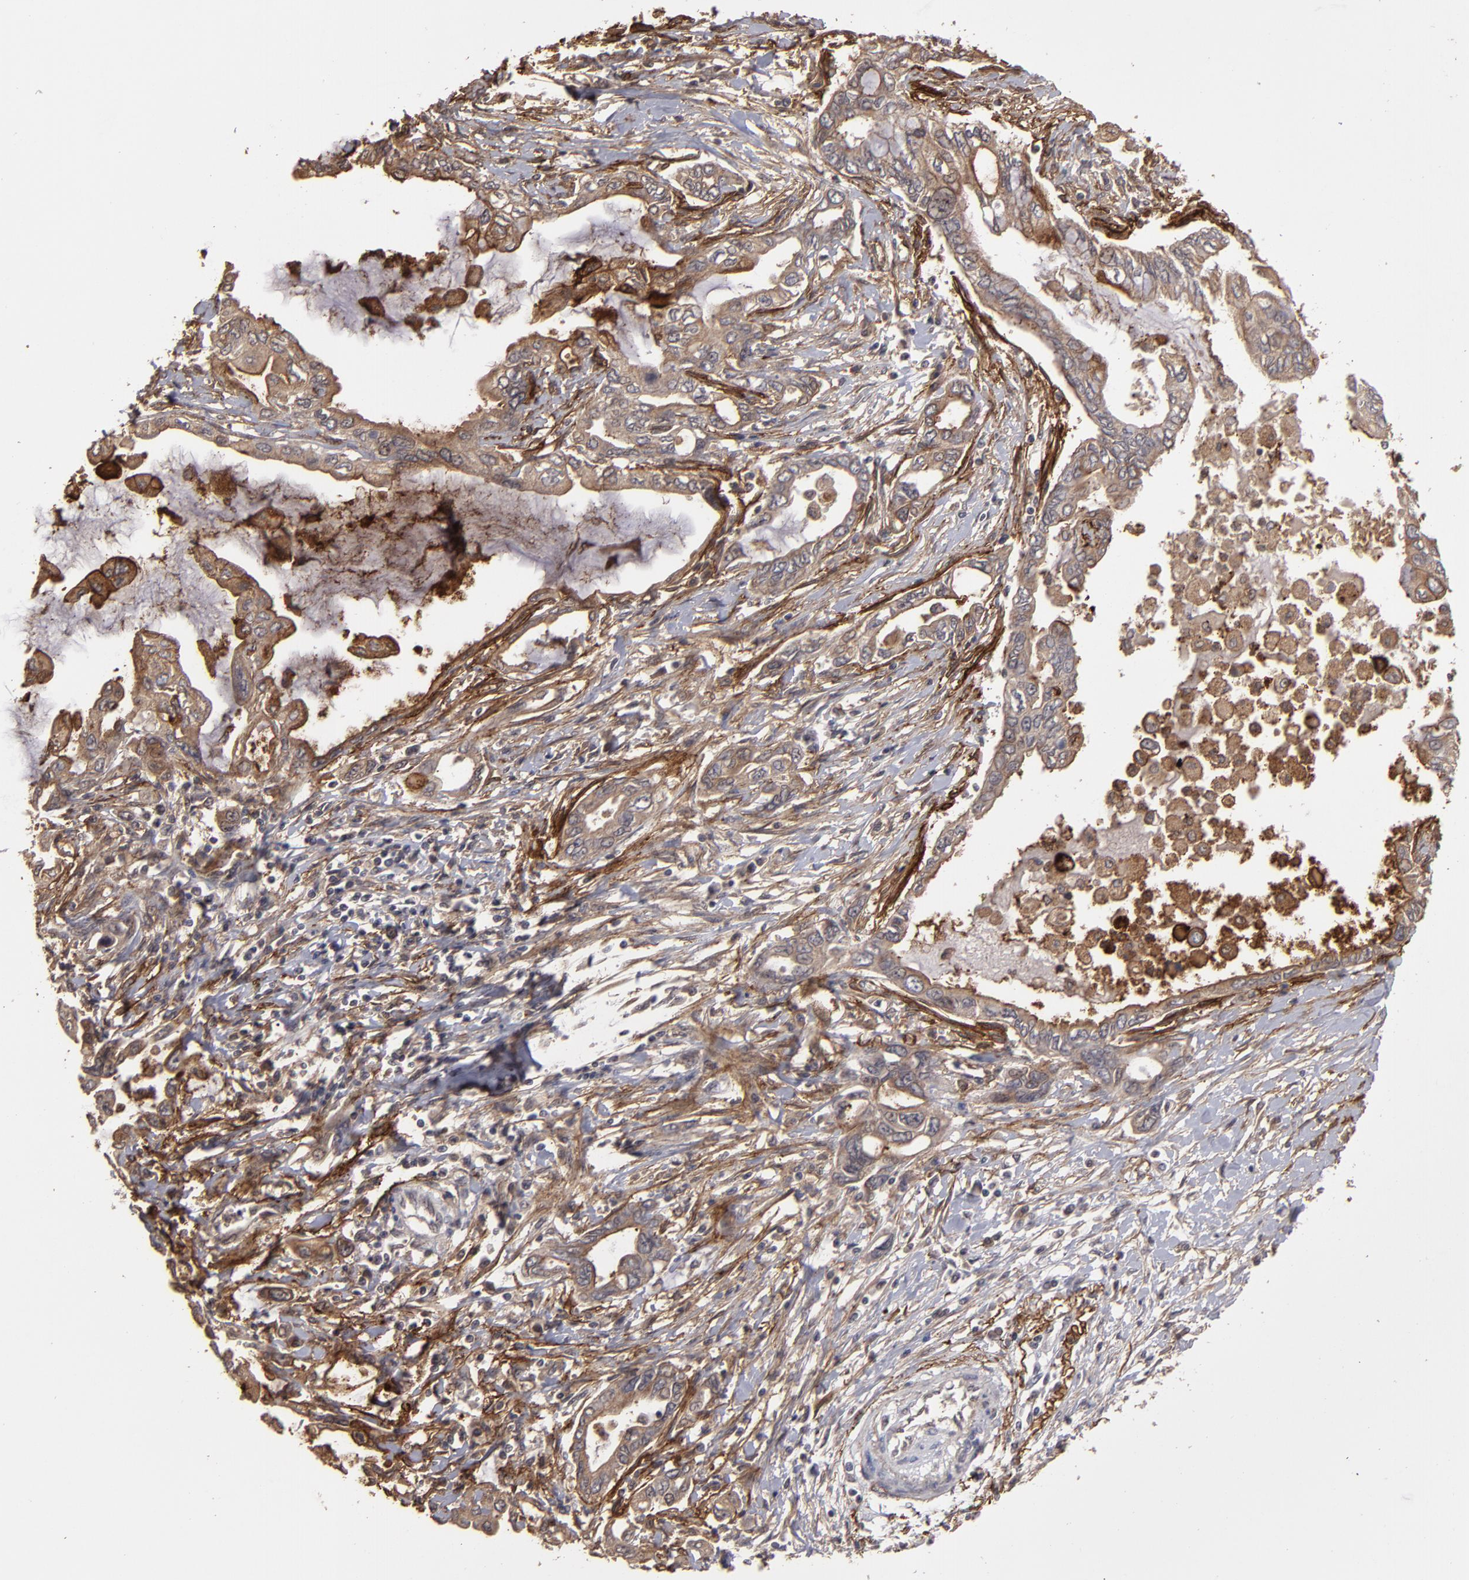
{"staining": {"intensity": "moderate", "quantity": ">75%", "location": "cytoplasmic/membranous"}, "tissue": "pancreatic cancer", "cell_type": "Tumor cells", "image_type": "cancer", "snomed": [{"axis": "morphology", "description": "Adenocarcinoma, NOS"}, {"axis": "topography", "description": "Pancreas"}], "caption": "A brown stain shows moderate cytoplasmic/membranous expression of a protein in human pancreatic cancer tumor cells. (Stains: DAB in brown, nuclei in blue, Microscopy: brightfield microscopy at high magnification).", "gene": "CD55", "patient": {"sex": "female", "age": 57}}